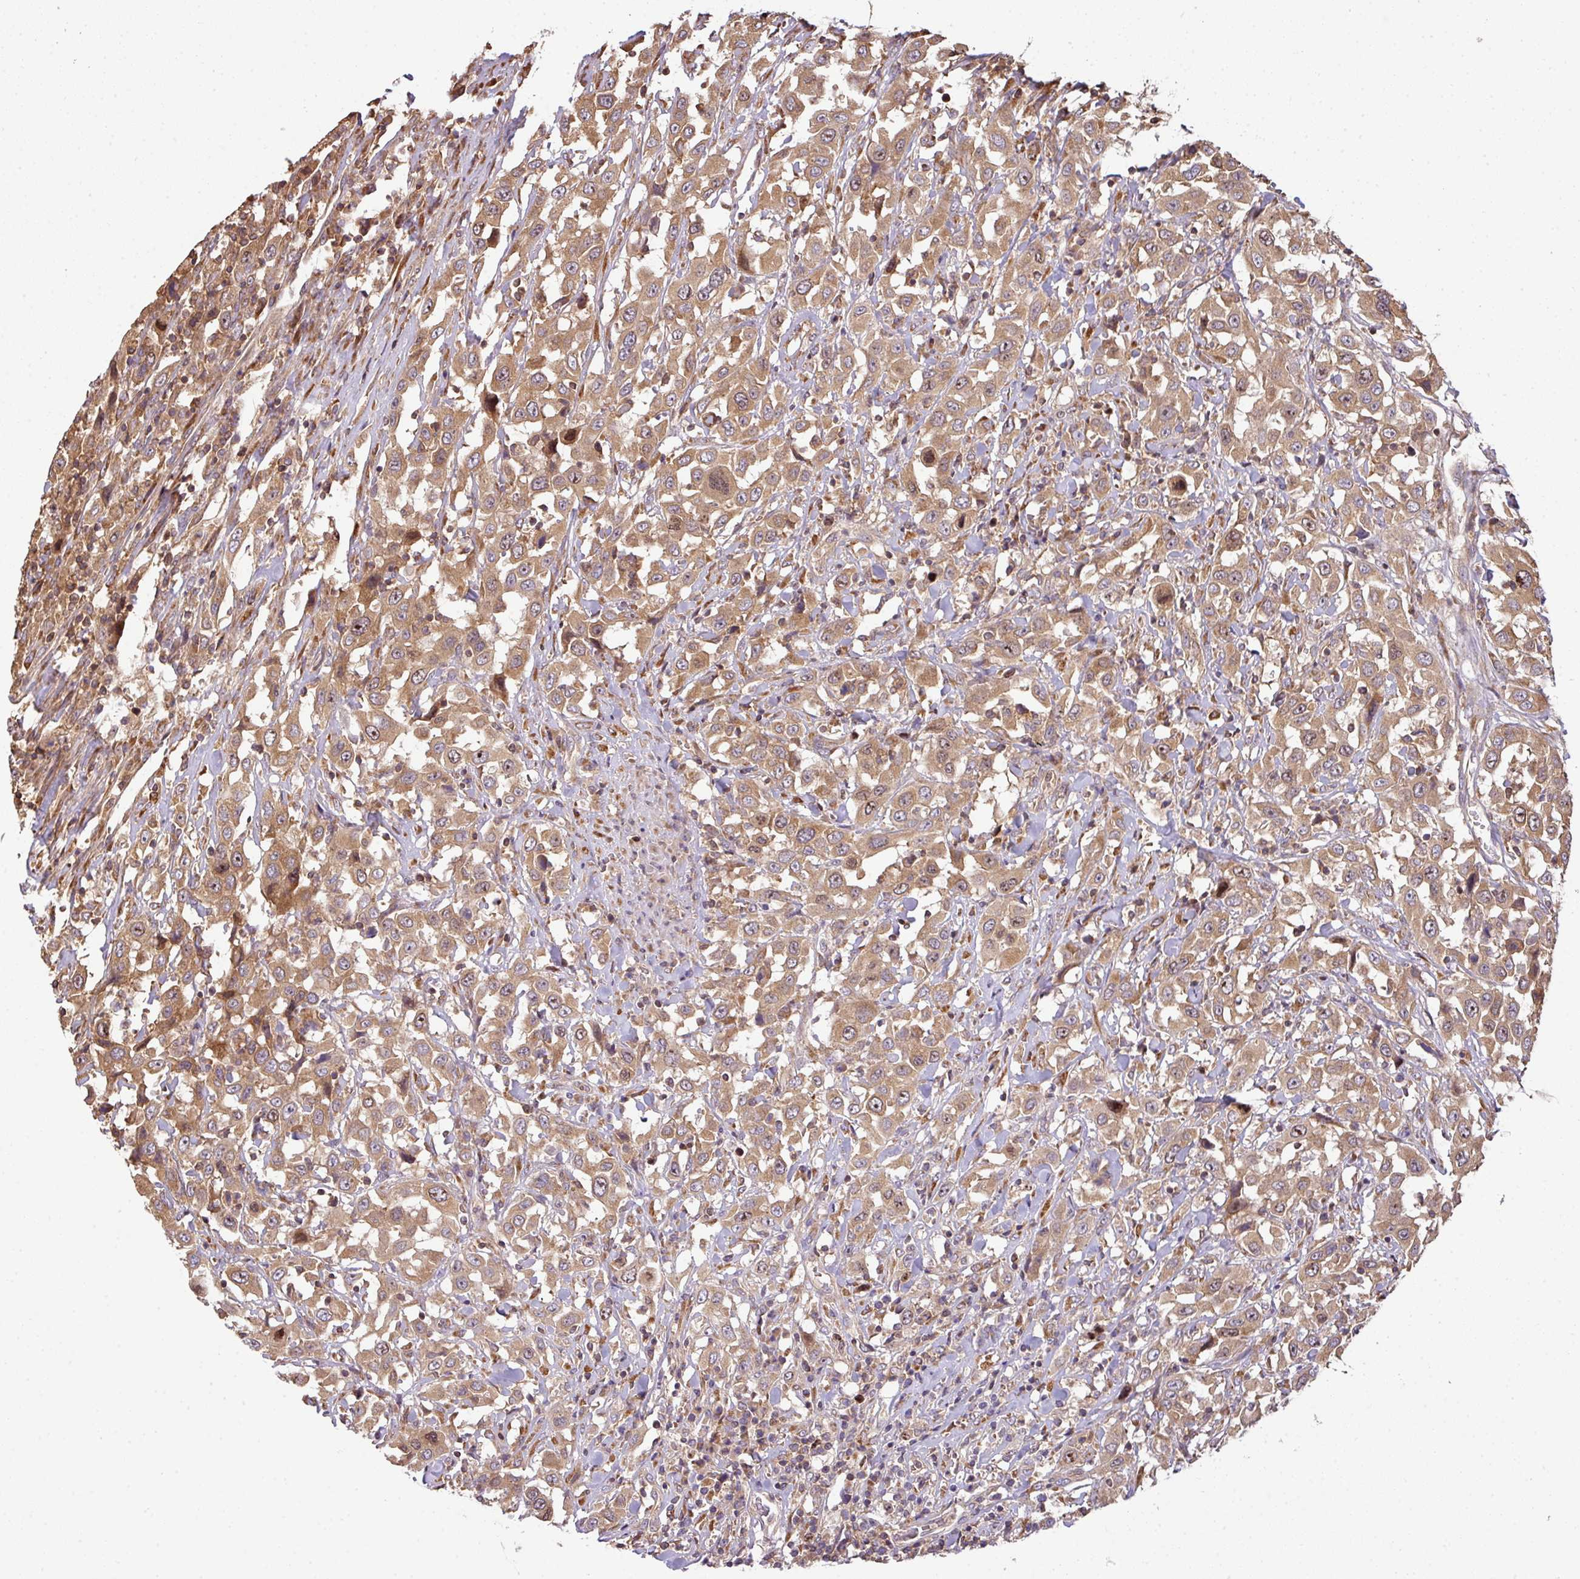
{"staining": {"intensity": "moderate", "quantity": ">75%", "location": "cytoplasmic/membranous,nuclear"}, "tissue": "urothelial cancer", "cell_type": "Tumor cells", "image_type": "cancer", "snomed": [{"axis": "morphology", "description": "Urothelial carcinoma, High grade"}, {"axis": "topography", "description": "Urinary bladder"}], "caption": "Immunohistochemistry histopathology image of neoplastic tissue: human urothelial cancer stained using immunohistochemistry displays medium levels of moderate protein expression localized specifically in the cytoplasmic/membranous and nuclear of tumor cells, appearing as a cytoplasmic/membranous and nuclear brown color.", "gene": "VENTX", "patient": {"sex": "male", "age": 61}}